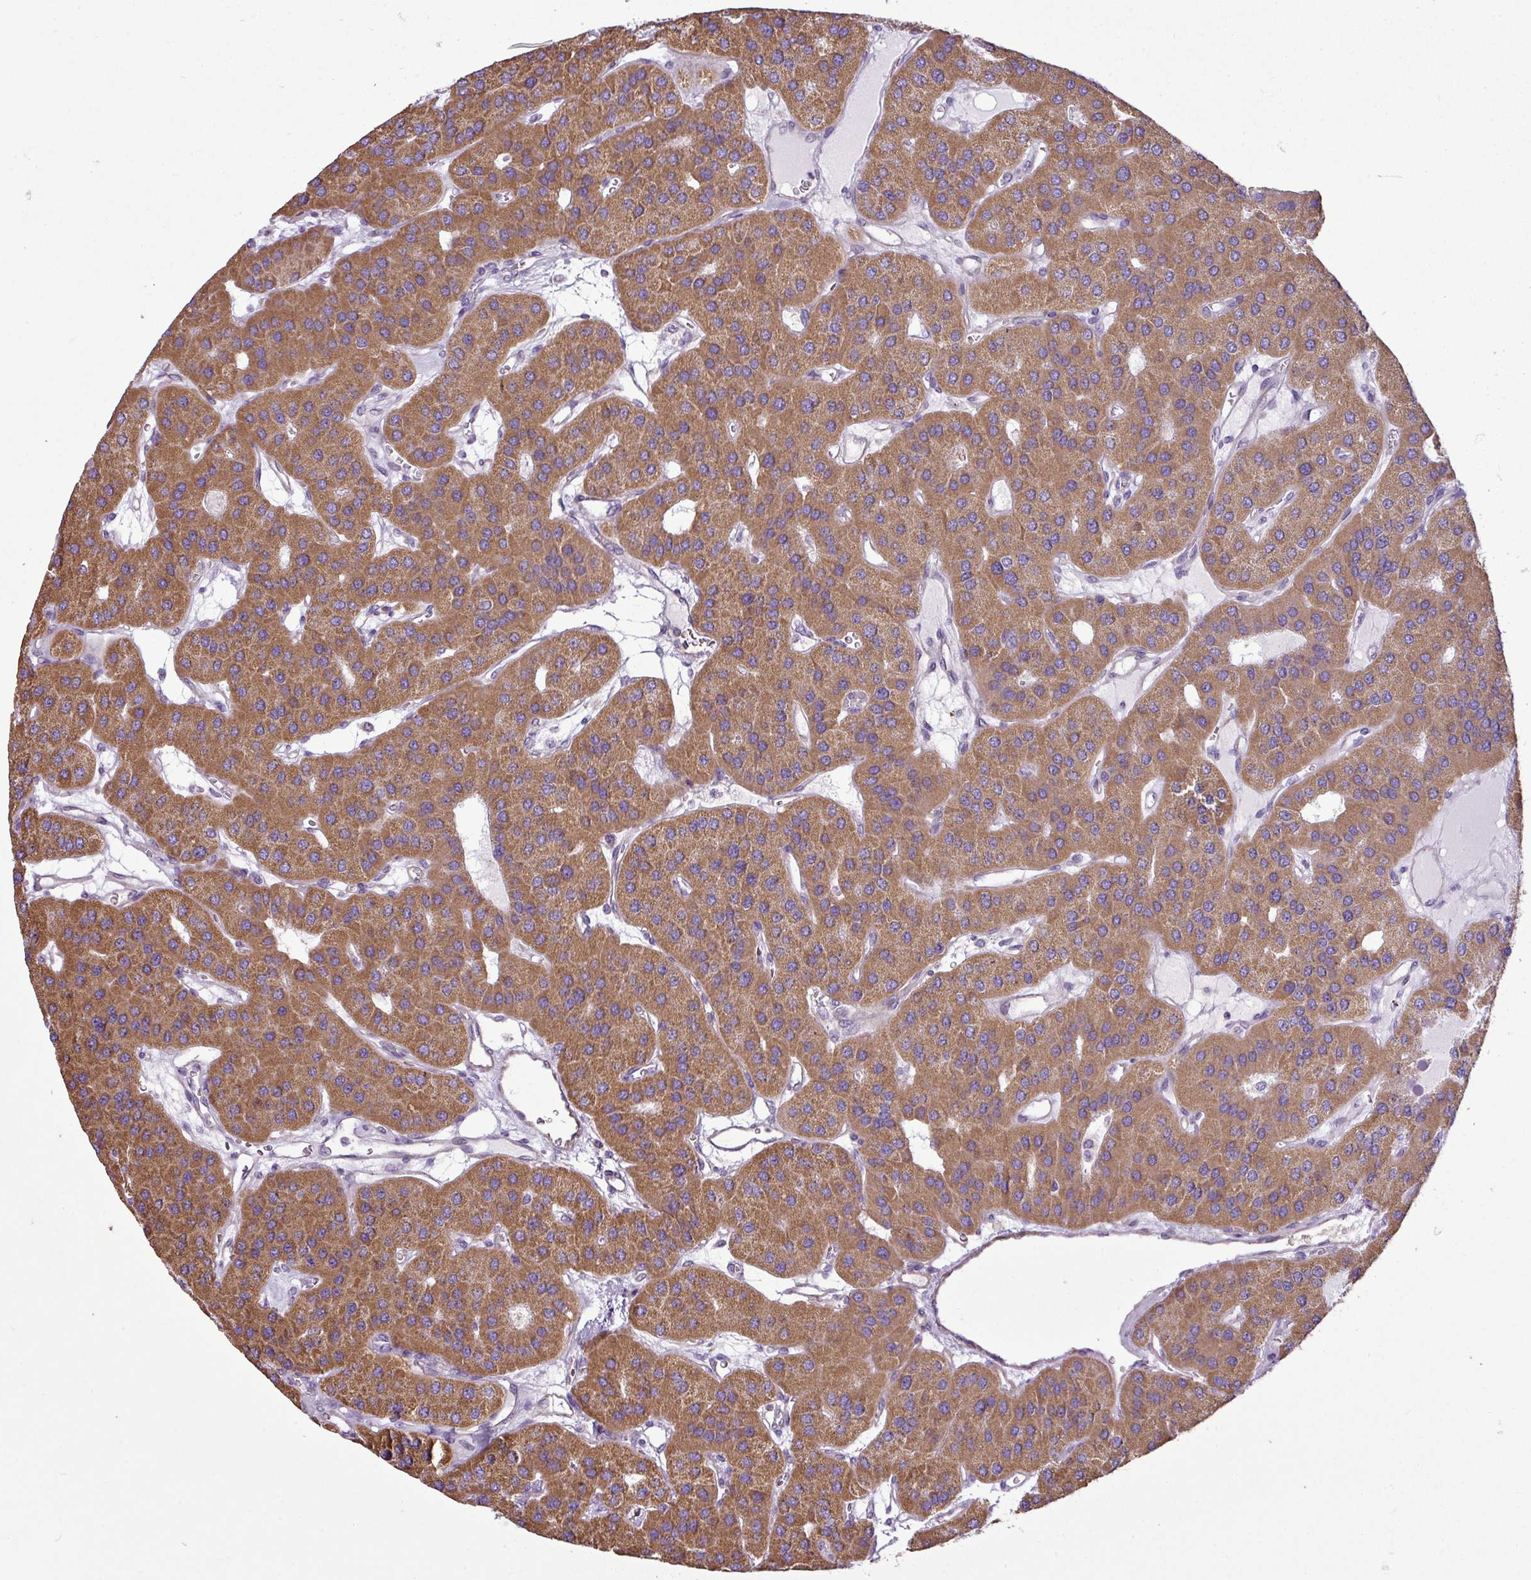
{"staining": {"intensity": "moderate", "quantity": ">75%", "location": "cytoplasmic/membranous"}, "tissue": "parathyroid gland", "cell_type": "Glandular cells", "image_type": "normal", "snomed": [{"axis": "morphology", "description": "Normal tissue, NOS"}, {"axis": "morphology", "description": "Adenoma, NOS"}, {"axis": "topography", "description": "Parathyroid gland"}], "caption": "Protein analysis of benign parathyroid gland demonstrates moderate cytoplasmic/membranous positivity in about >75% of glandular cells. The staining was performed using DAB to visualize the protein expression in brown, while the nuclei were stained in blue with hematoxylin (Magnification: 20x).", "gene": "BTN2A2", "patient": {"sex": "female", "age": 86}}